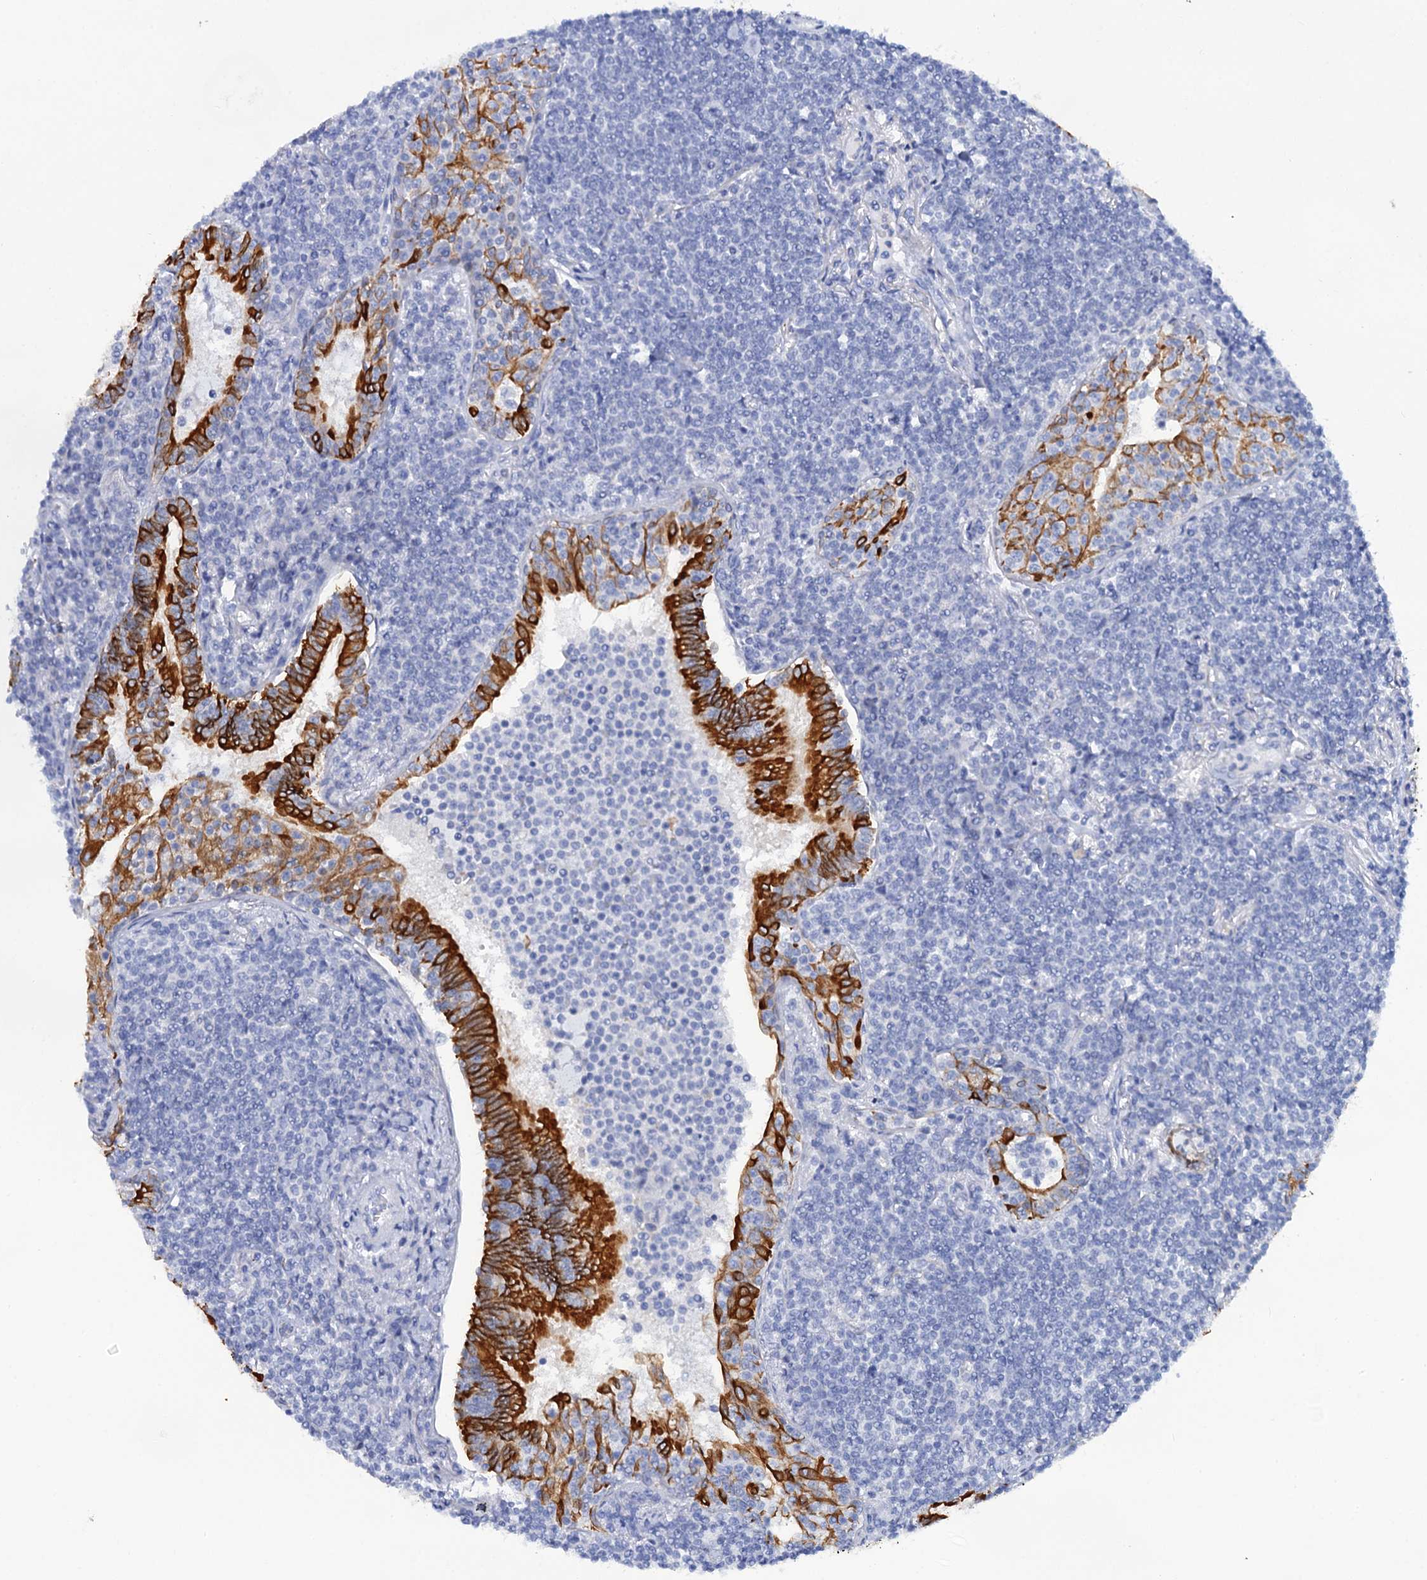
{"staining": {"intensity": "negative", "quantity": "none", "location": "none"}, "tissue": "lymphoma", "cell_type": "Tumor cells", "image_type": "cancer", "snomed": [{"axis": "morphology", "description": "Malignant lymphoma, non-Hodgkin's type, Low grade"}, {"axis": "topography", "description": "Lung"}], "caption": "A micrograph of low-grade malignant lymphoma, non-Hodgkin's type stained for a protein displays no brown staining in tumor cells. (Stains: DAB (3,3'-diaminobenzidine) immunohistochemistry (IHC) with hematoxylin counter stain, Microscopy: brightfield microscopy at high magnification).", "gene": "RAB3IP", "patient": {"sex": "female", "age": 71}}